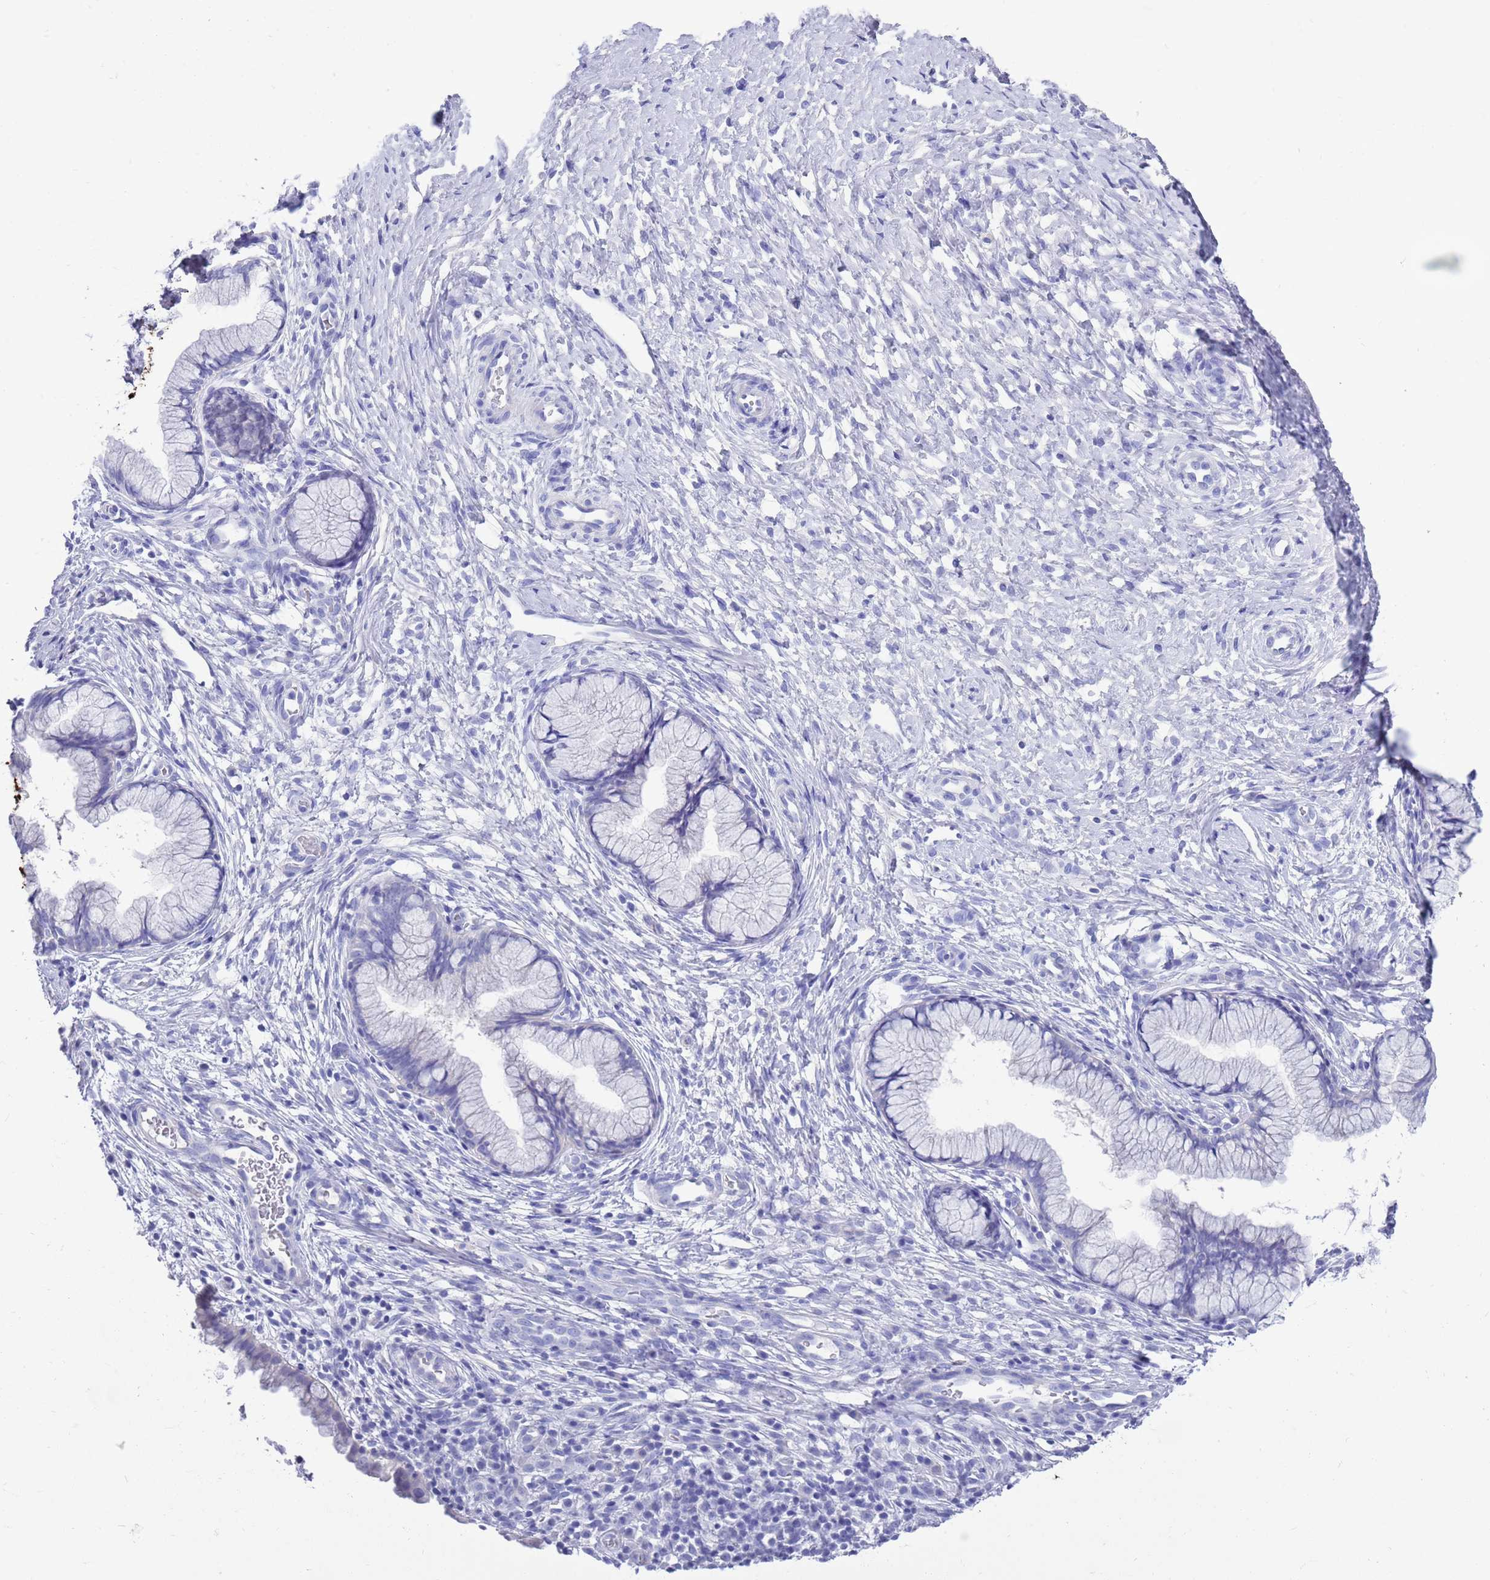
{"staining": {"intensity": "negative", "quantity": "none", "location": "none"}, "tissue": "cervix", "cell_type": "Glandular cells", "image_type": "normal", "snomed": [{"axis": "morphology", "description": "Normal tissue, NOS"}, {"axis": "topography", "description": "Cervix"}], "caption": "This is a micrograph of immunohistochemistry staining of benign cervix, which shows no staining in glandular cells.", "gene": "MTMR2", "patient": {"sex": "female", "age": 36}}